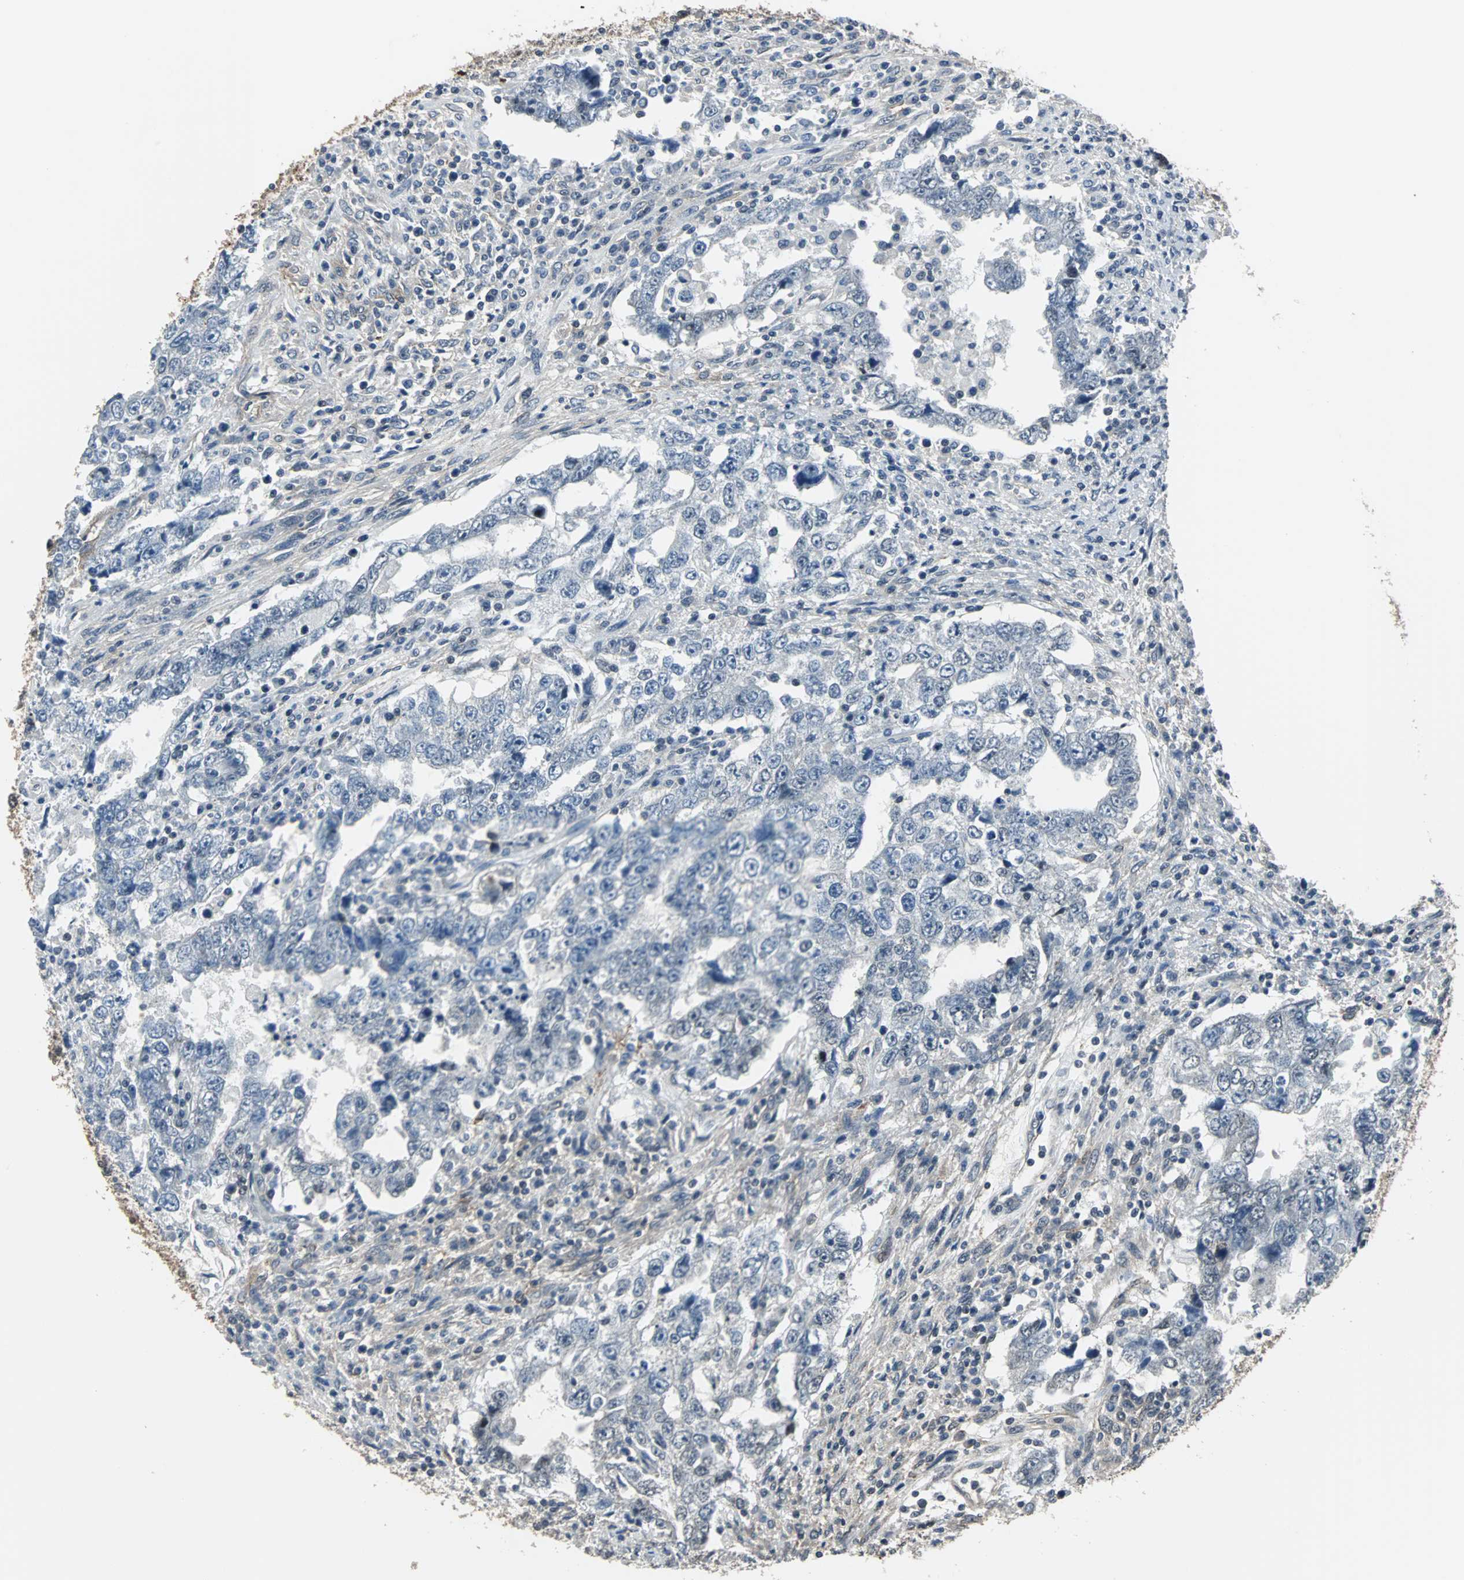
{"staining": {"intensity": "negative", "quantity": "none", "location": "none"}, "tissue": "testis cancer", "cell_type": "Tumor cells", "image_type": "cancer", "snomed": [{"axis": "morphology", "description": "Carcinoma, Embryonal, NOS"}, {"axis": "topography", "description": "Testis"}], "caption": "High power microscopy histopathology image of an immunohistochemistry image of testis cancer, revealing no significant expression in tumor cells.", "gene": "MKX", "patient": {"sex": "male", "age": 26}}